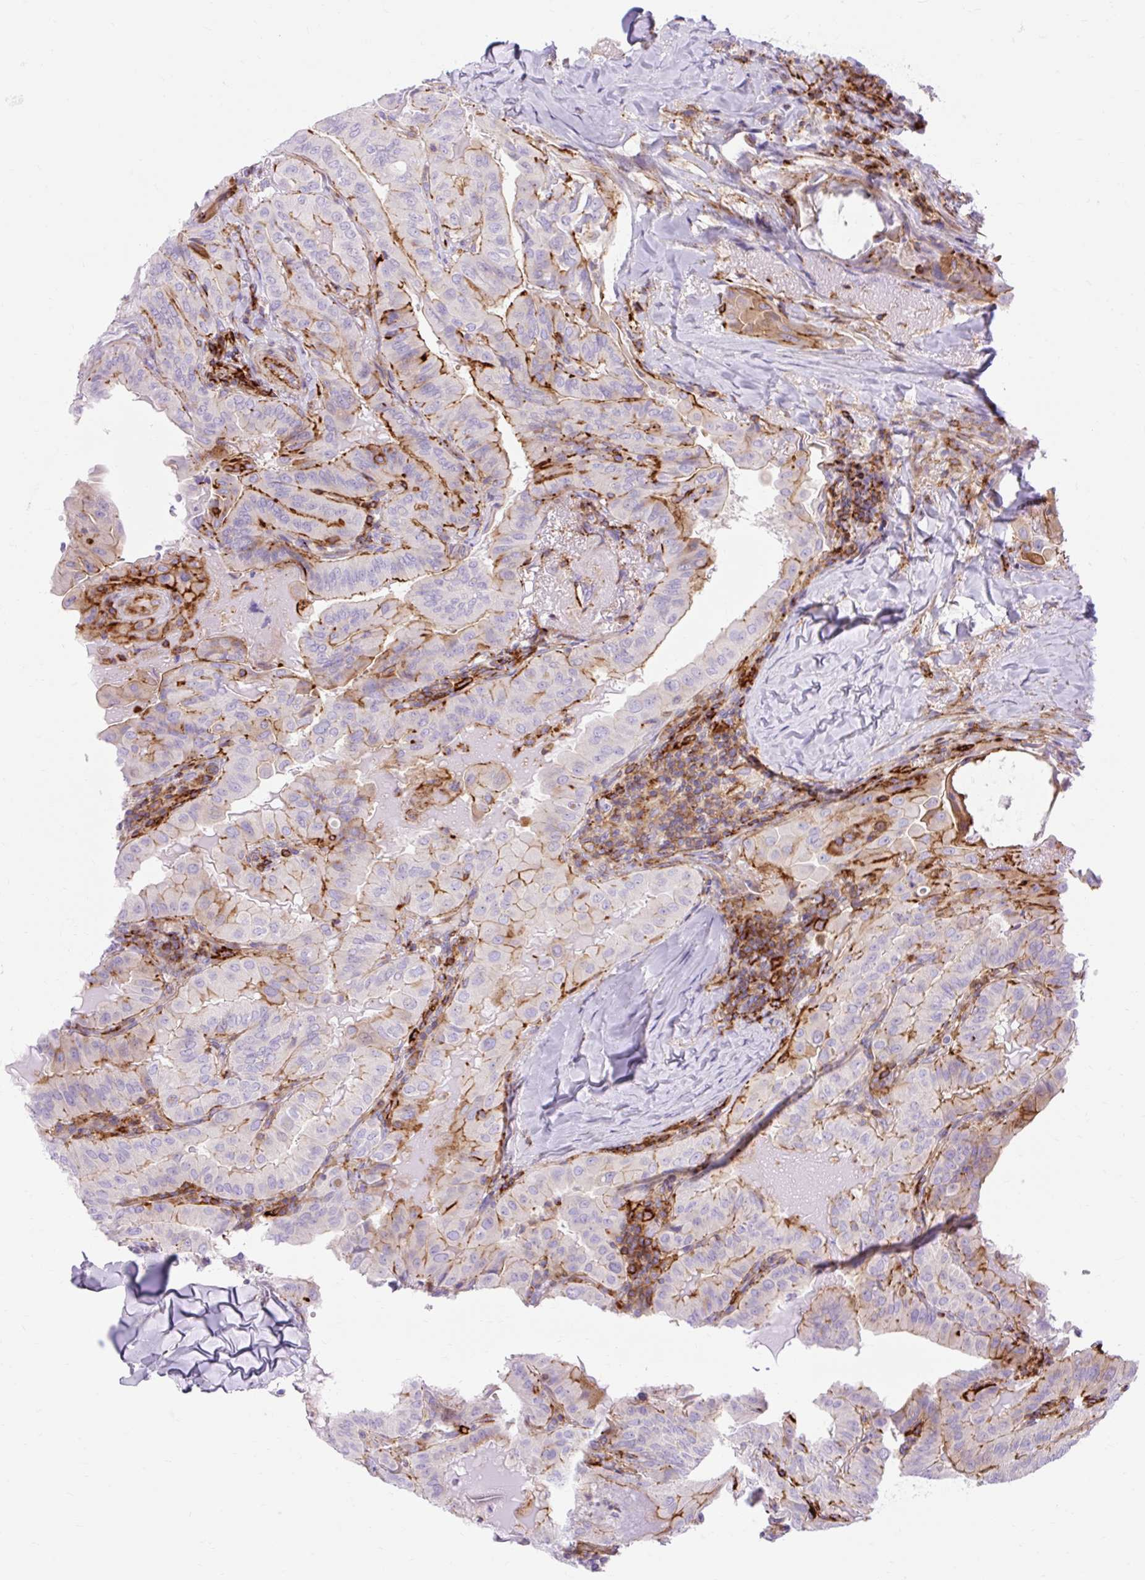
{"staining": {"intensity": "moderate", "quantity": "25%-75%", "location": "cytoplasmic/membranous"}, "tissue": "thyroid cancer", "cell_type": "Tumor cells", "image_type": "cancer", "snomed": [{"axis": "morphology", "description": "Papillary adenocarcinoma, NOS"}, {"axis": "topography", "description": "Thyroid gland"}], "caption": "High-magnification brightfield microscopy of thyroid papillary adenocarcinoma stained with DAB (brown) and counterstained with hematoxylin (blue). tumor cells exhibit moderate cytoplasmic/membranous positivity is appreciated in about25%-75% of cells.", "gene": "CORO7-PAM16", "patient": {"sex": "female", "age": 68}}